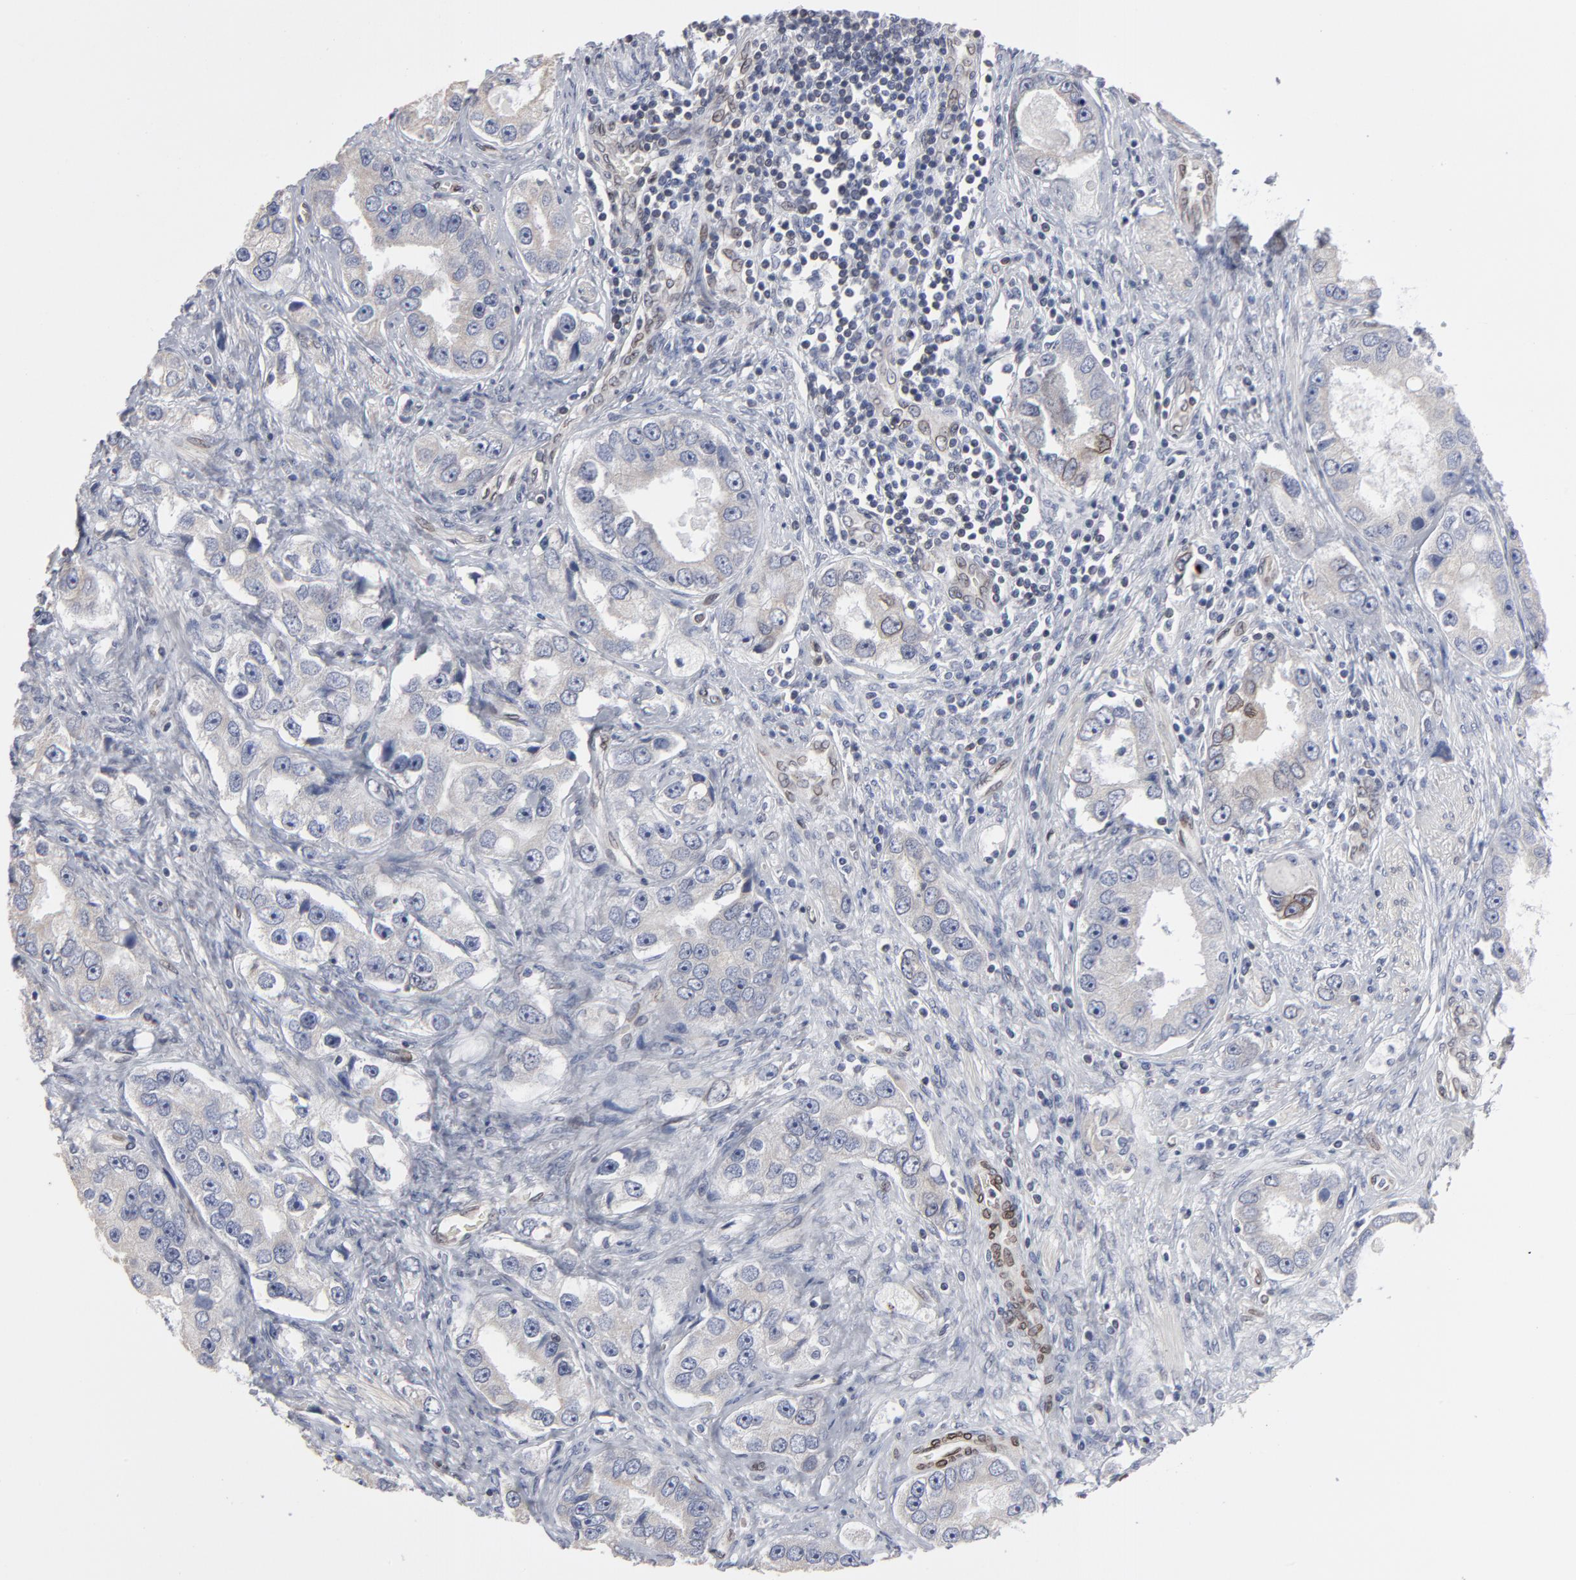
{"staining": {"intensity": "moderate", "quantity": "<25%", "location": "cytoplasmic/membranous,nuclear"}, "tissue": "prostate cancer", "cell_type": "Tumor cells", "image_type": "cancer", "snomed": [{"axis": "morphology", "description": "Adenocarcinoma, High grade"}, {"axis": "topography", "description": "Prostate"}], "caption": "This is a histology image of IHC staining of adenocarcinoma (high-grade) (prostate), which shows moderate positivity in the cytoplasmic/membranous and nuclear of tumor cells.", "gene": "SYNE2", "patient": {"sex": "male", "age": 63}}